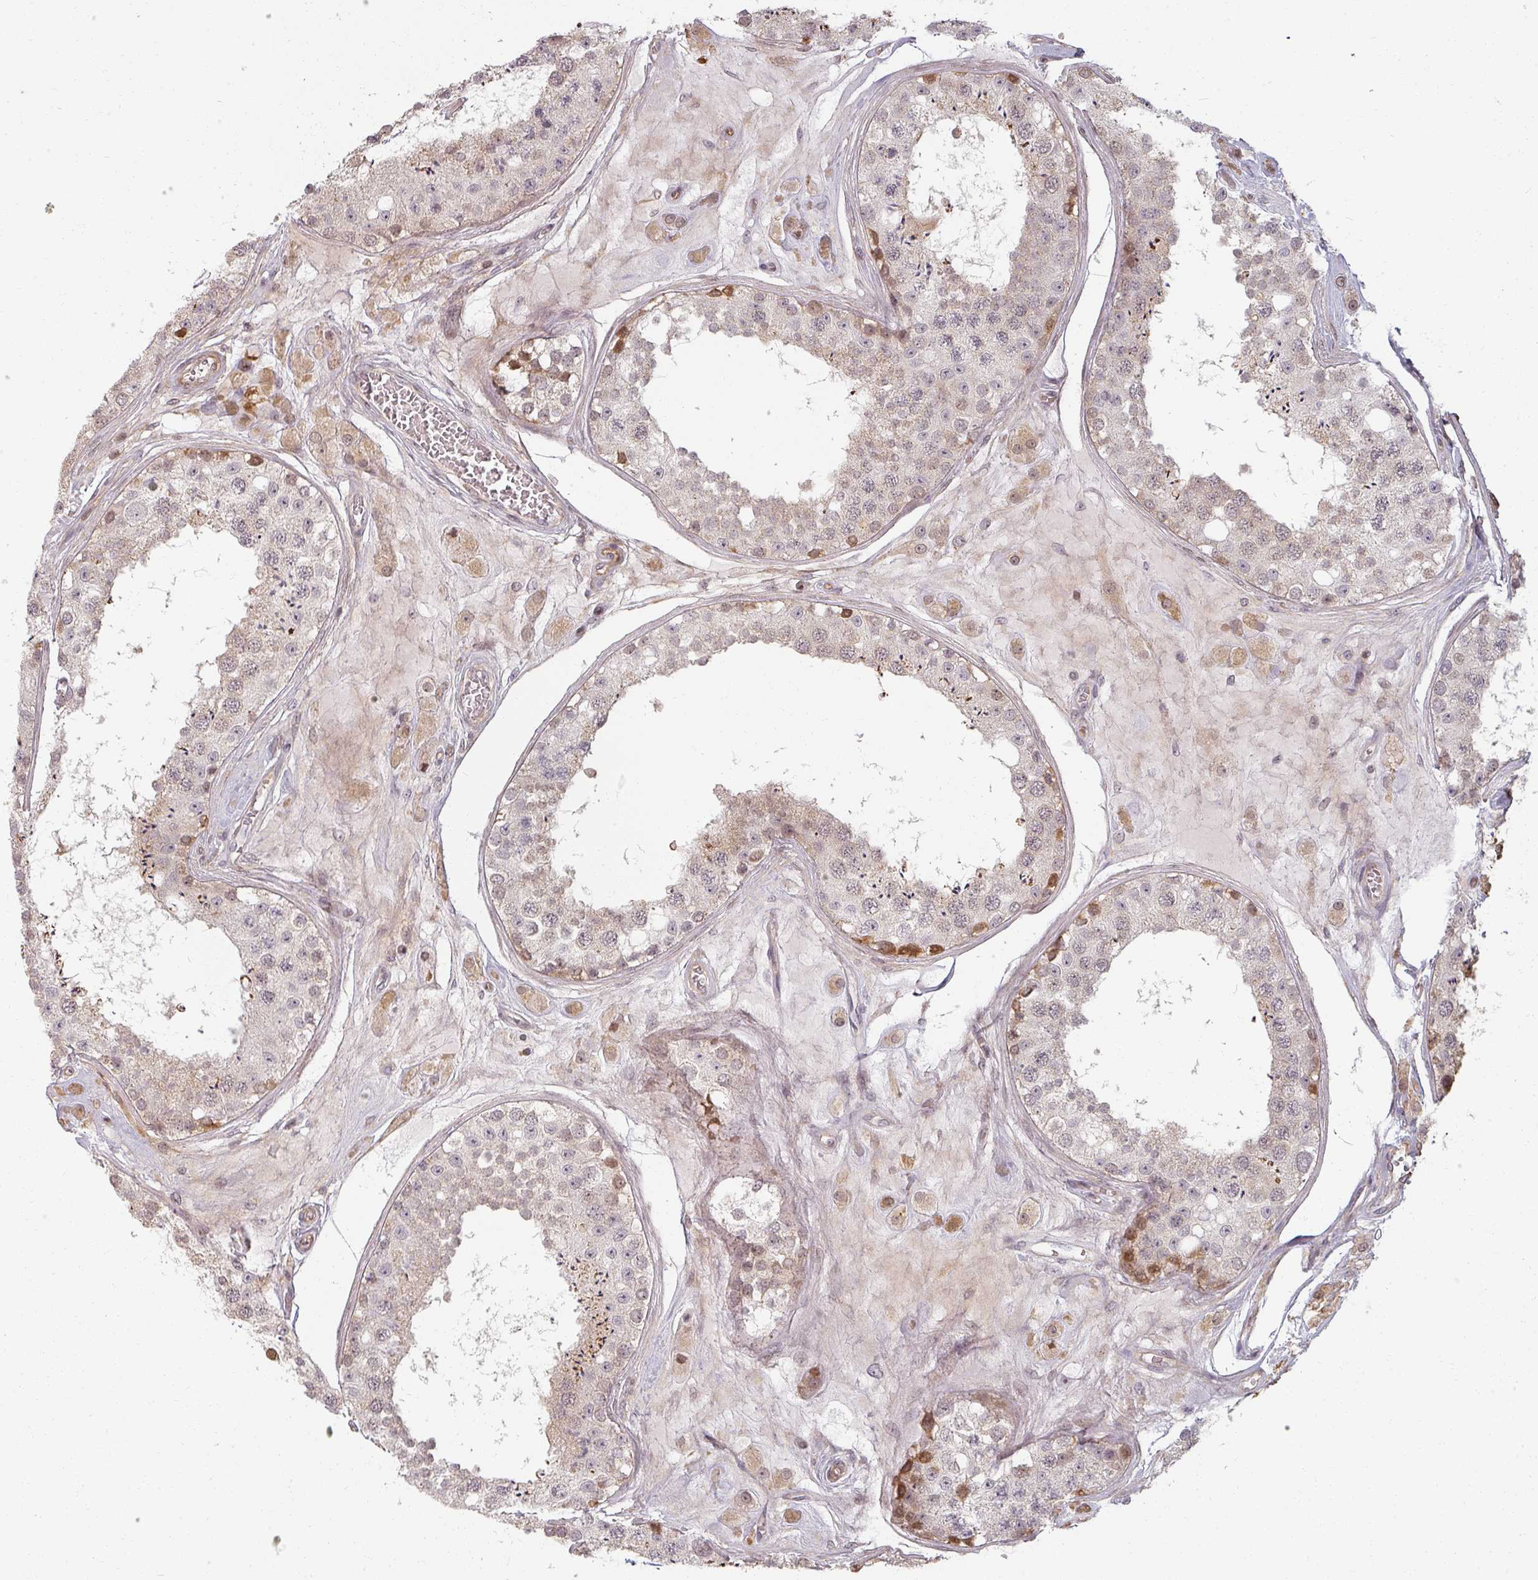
{"staining": {"intensity": "moderate", "quantity": "25%-75%", "location": "cytoplasmic/membranous,nuclear"}, "tissue": "testis", "cell_type": "Cells in seminiferous ducts", "image_type": "normal", "snomed": [{"axis": "morphology", "description": "Normal tissue, NOS"}, {"axis": "topography", "description": "Testis"}], "caption": "Normal testis displays moderate cytoplasmic/membranous,nuclear staining in approximately 25%-75% of cells in seminiferous ducts The protein of interest is stained brown, and the nuclei are stained in blue (DAB IHC with brightfield microscopy, high magnification)..", "gene": "MED19", "patient": {"sex": "male", "age": 25}}